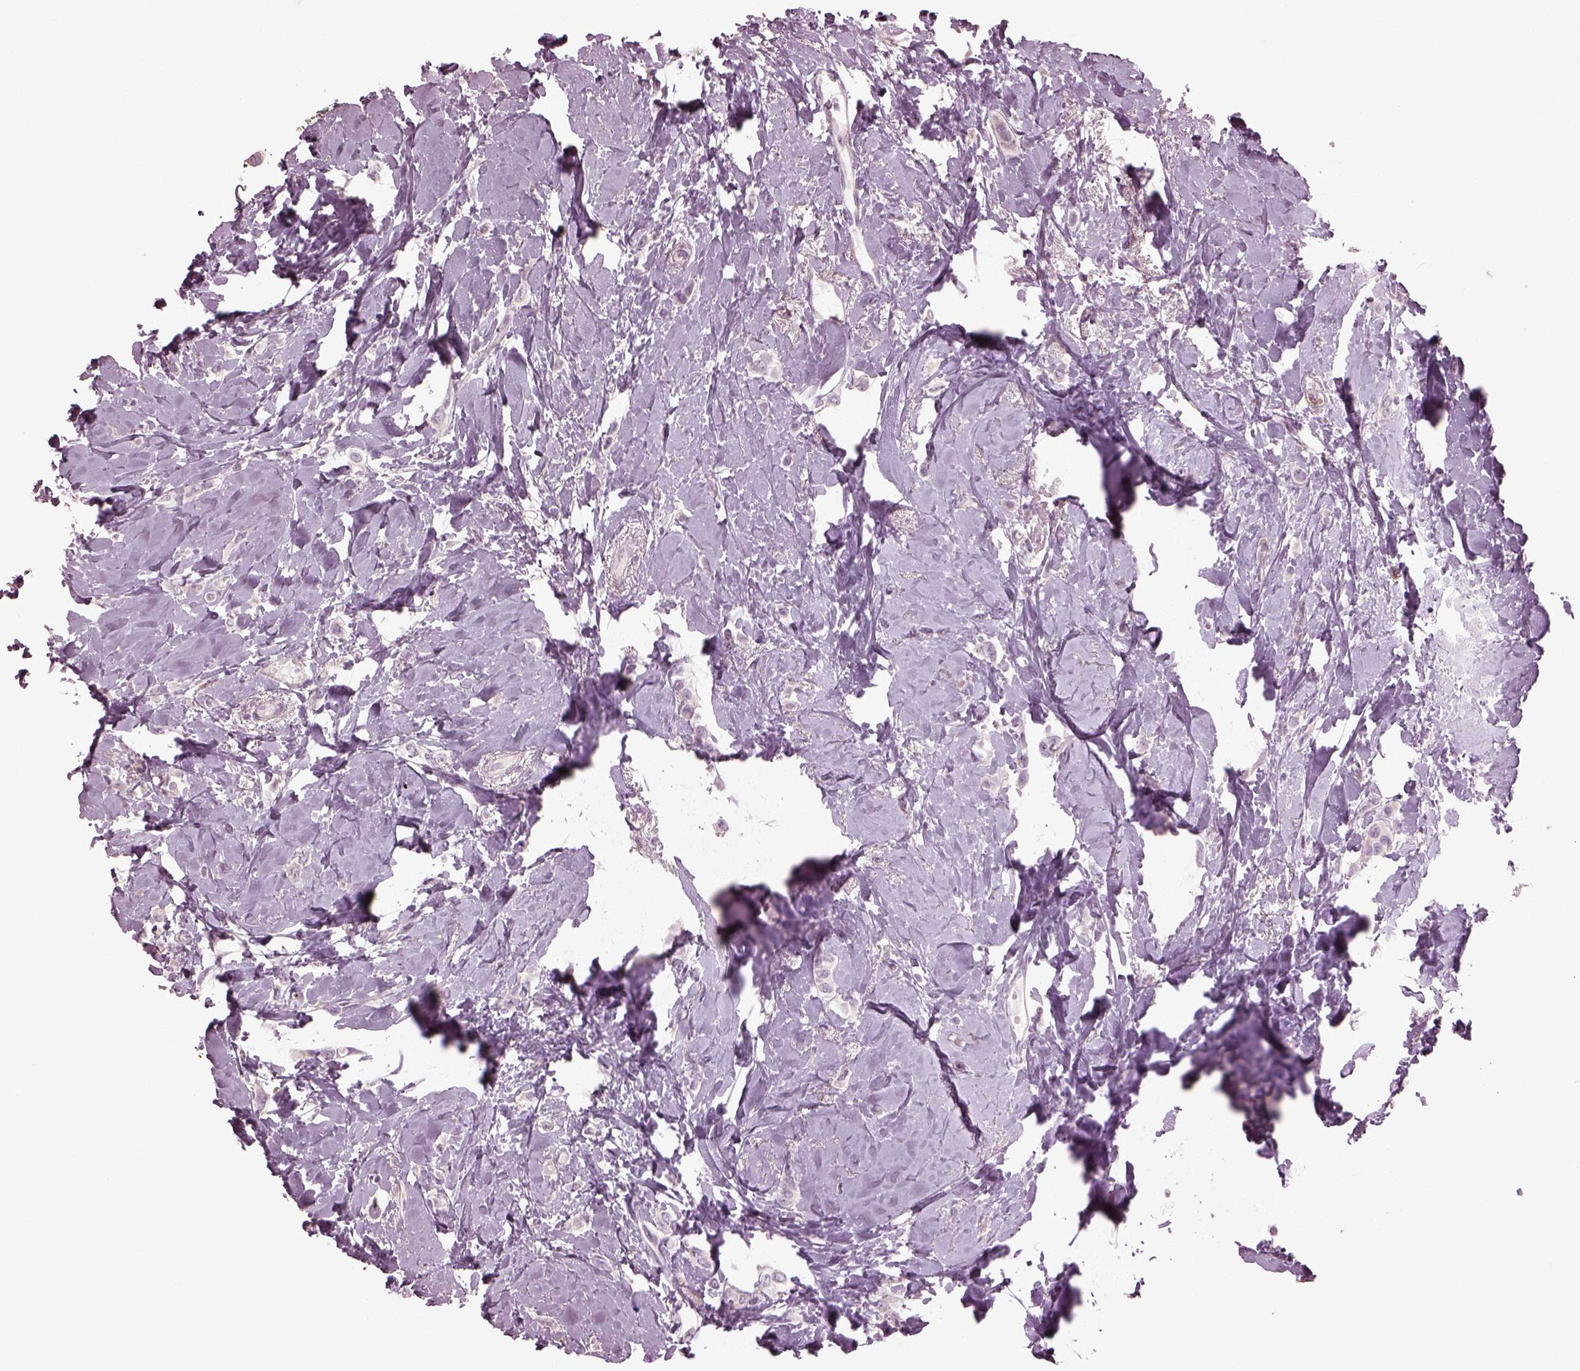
{"staining": {"intensity": "negative", "quantity": "none", "location": "none"}, "tissue": "breast cancer", "cell_type": "Tumor cells", "image_type": "cancer", "snomed": [{"axis": "morphology", "description": "Lobular carcinoma"}, {"axis": "topography", "description": "Breast"}], "caption": "The IHC image has no significant positivity in tumor cells of lobular carcinoma (breast) tissue. (DAB (3,3'-diaminobenzidine) immunohistochemistry (IHC) with hematoxylin counter stain).", "gene": "CABP5", "patient": {"sex": "female", "age": 66}}